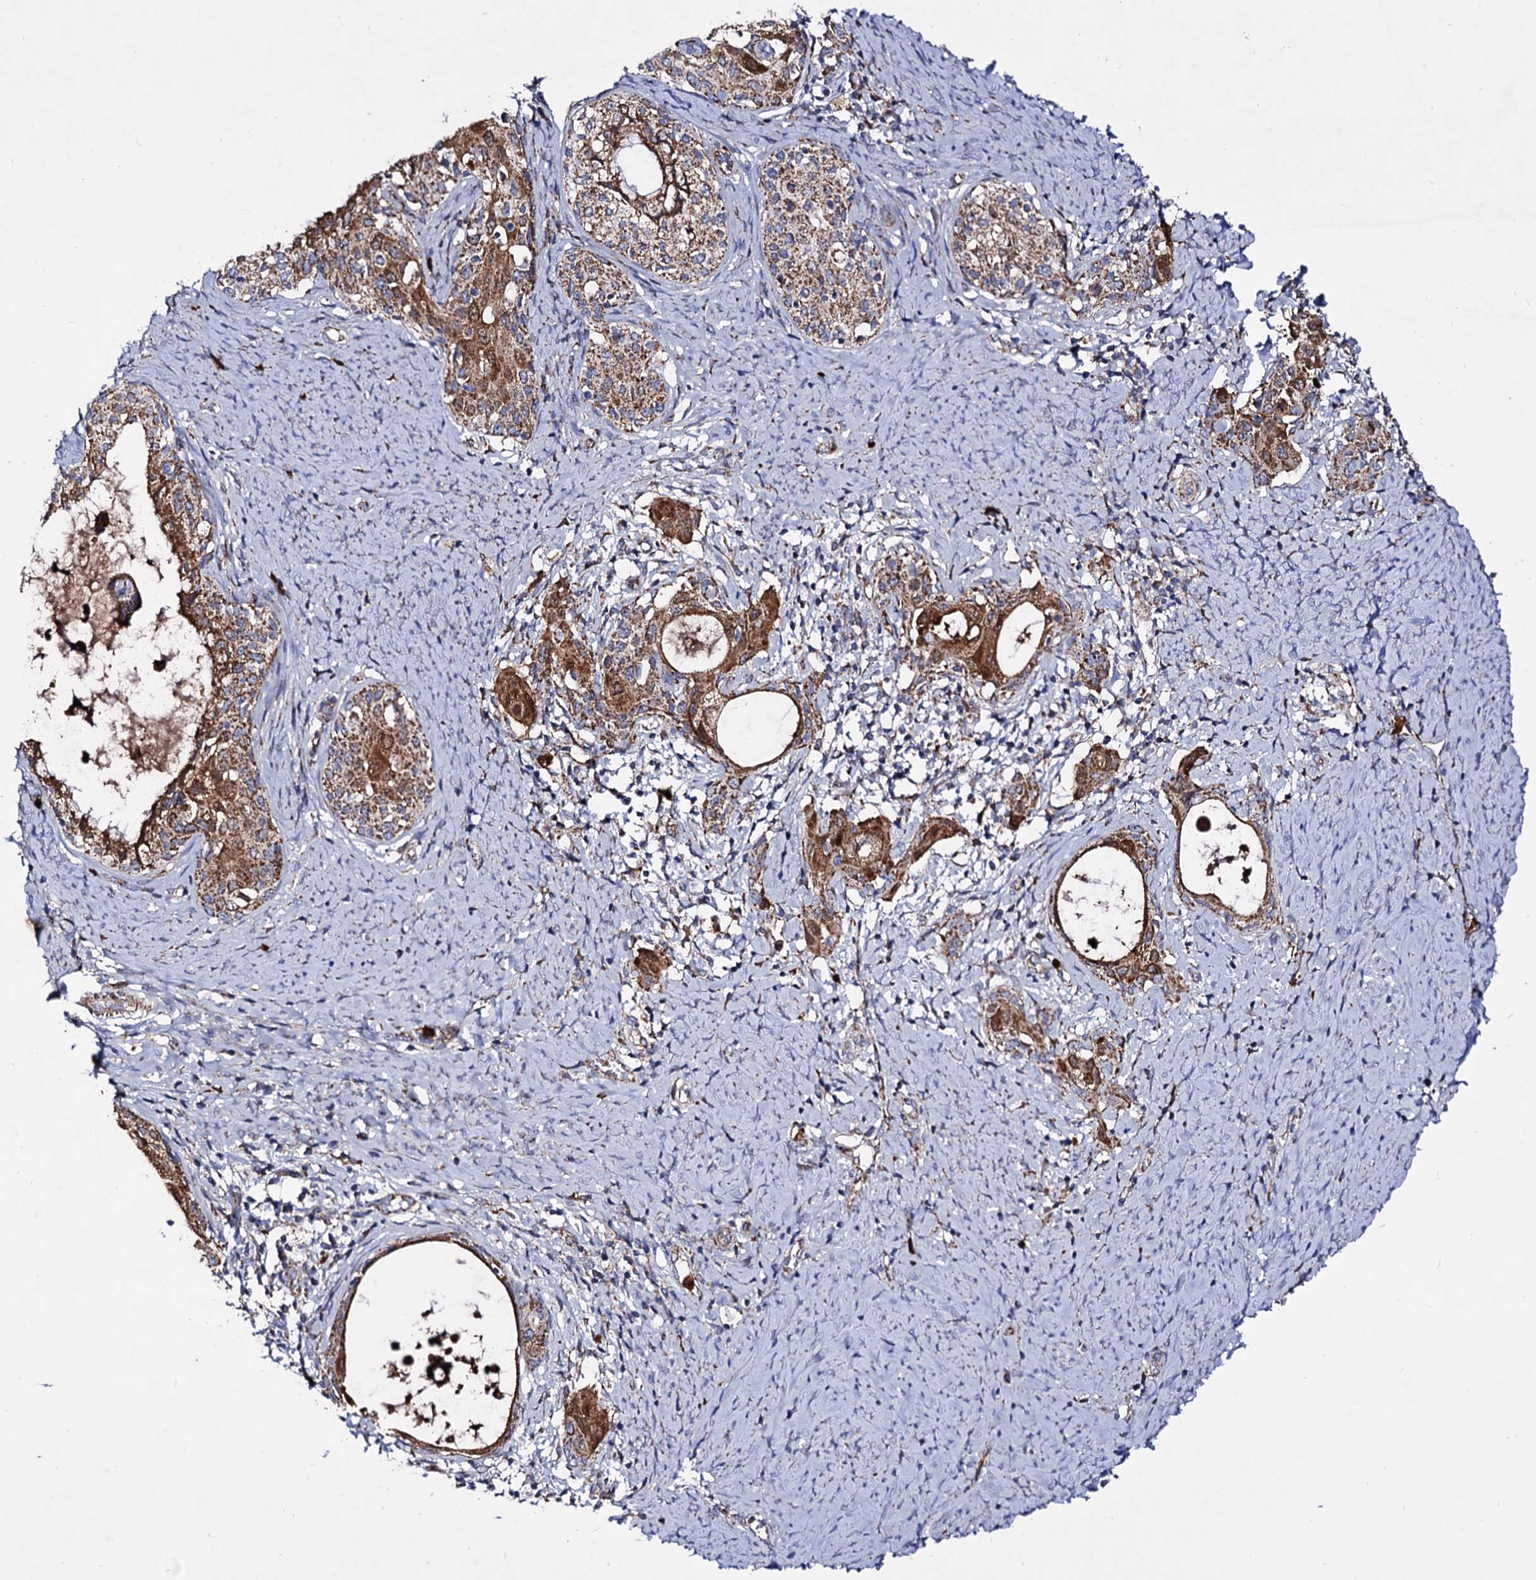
{"staining": {"intensity": "moderate", "quantity": ">75%", "location": "cytoplasmic/membranous"}, "tissue": "cervical cancer", "cell_type": "Tumor cells", "image_type": "cancer", "snomed": [{"axis": "morphology", "description": "Squamous cell carcinoma, NOS"}, {"axis": "morphology", "description": "Adenocarcinoma, NOS"}, {"axis": "topography", "description": "Cervix"}], "caption": "Human adenocarcinoma (cervical) stained with a protein marker shows moderate staining in tumor cells.", "gene": "ACAD9", "patient": {"sex": "female", "age": 52}}